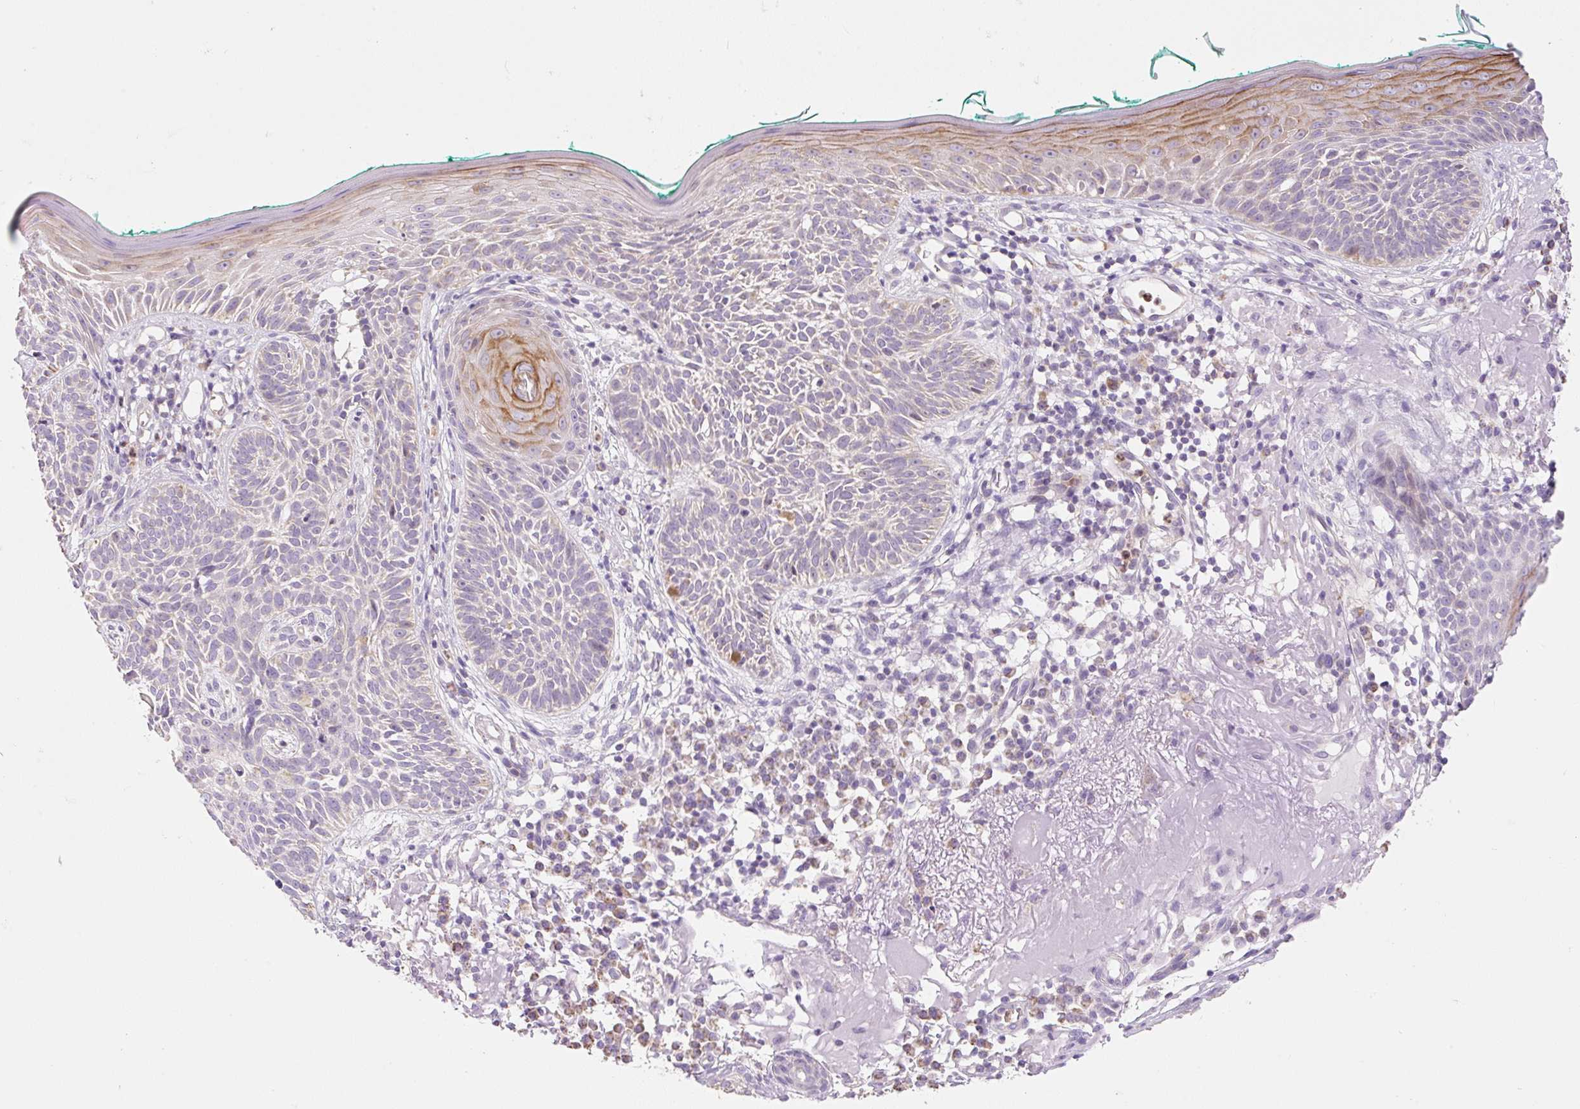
{"staining": {"intensity": "negative", "quantity": "none", "location": "none"}, "tissue": "skin cancer", "cell_type": "Tumor cells", "image_type": "cancer", "snomed": [{"axis": "morphology", "description": "Basal cell carcinoma"}, {"axis": "topography", "description": "Skin"}], "caption": "Immunohistochemistry photomicrograph of neoplastic tissue: skin cancer (basal cell carcinoma) stained with DAB displays no significant protein staining in tumor cells. (DAB IHC visualized using brightfield microscopy, high magnification).", "gene": "DHX35", "patient": {"sex": "male", "age": 68}}